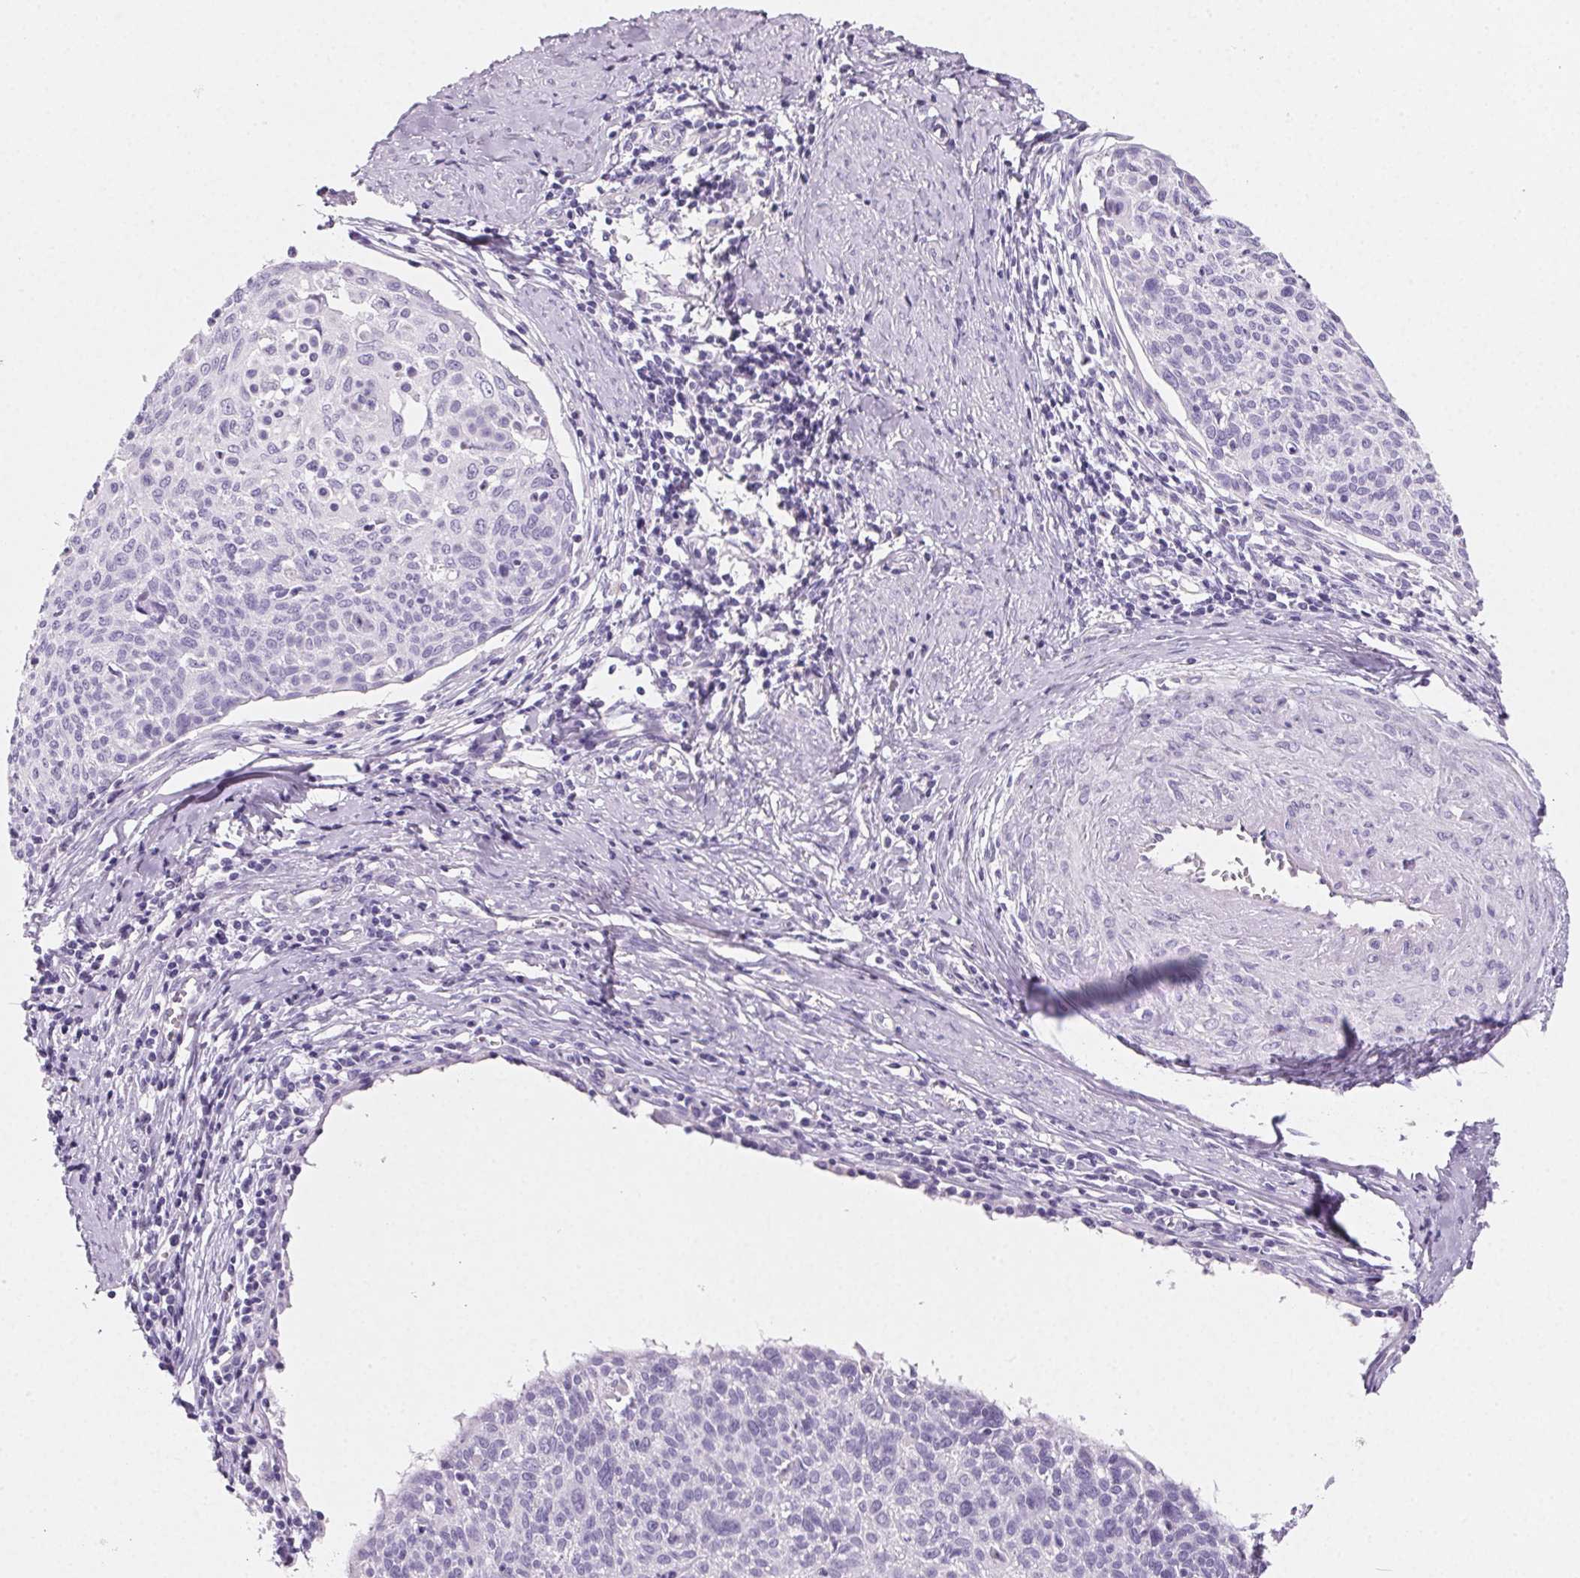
{"staining": {"intensity": "negative", "quantity": "none", "location": "none"}, "tissue": "cervical cancer", "cell_type": "Tumor cells", "image_type": "cancer", "snomed": [{"axis": "morphology", "description": "Squamous cell carcinoma, NOS"}, {"axis": "topography", "description": "Cervix"}], "caption": "Immunohistochemical staining of cervical cancer displays no significant positivity in tumor cells.", "gene": "PRSS3", "patient": {"sex": "female", "age": 49}}